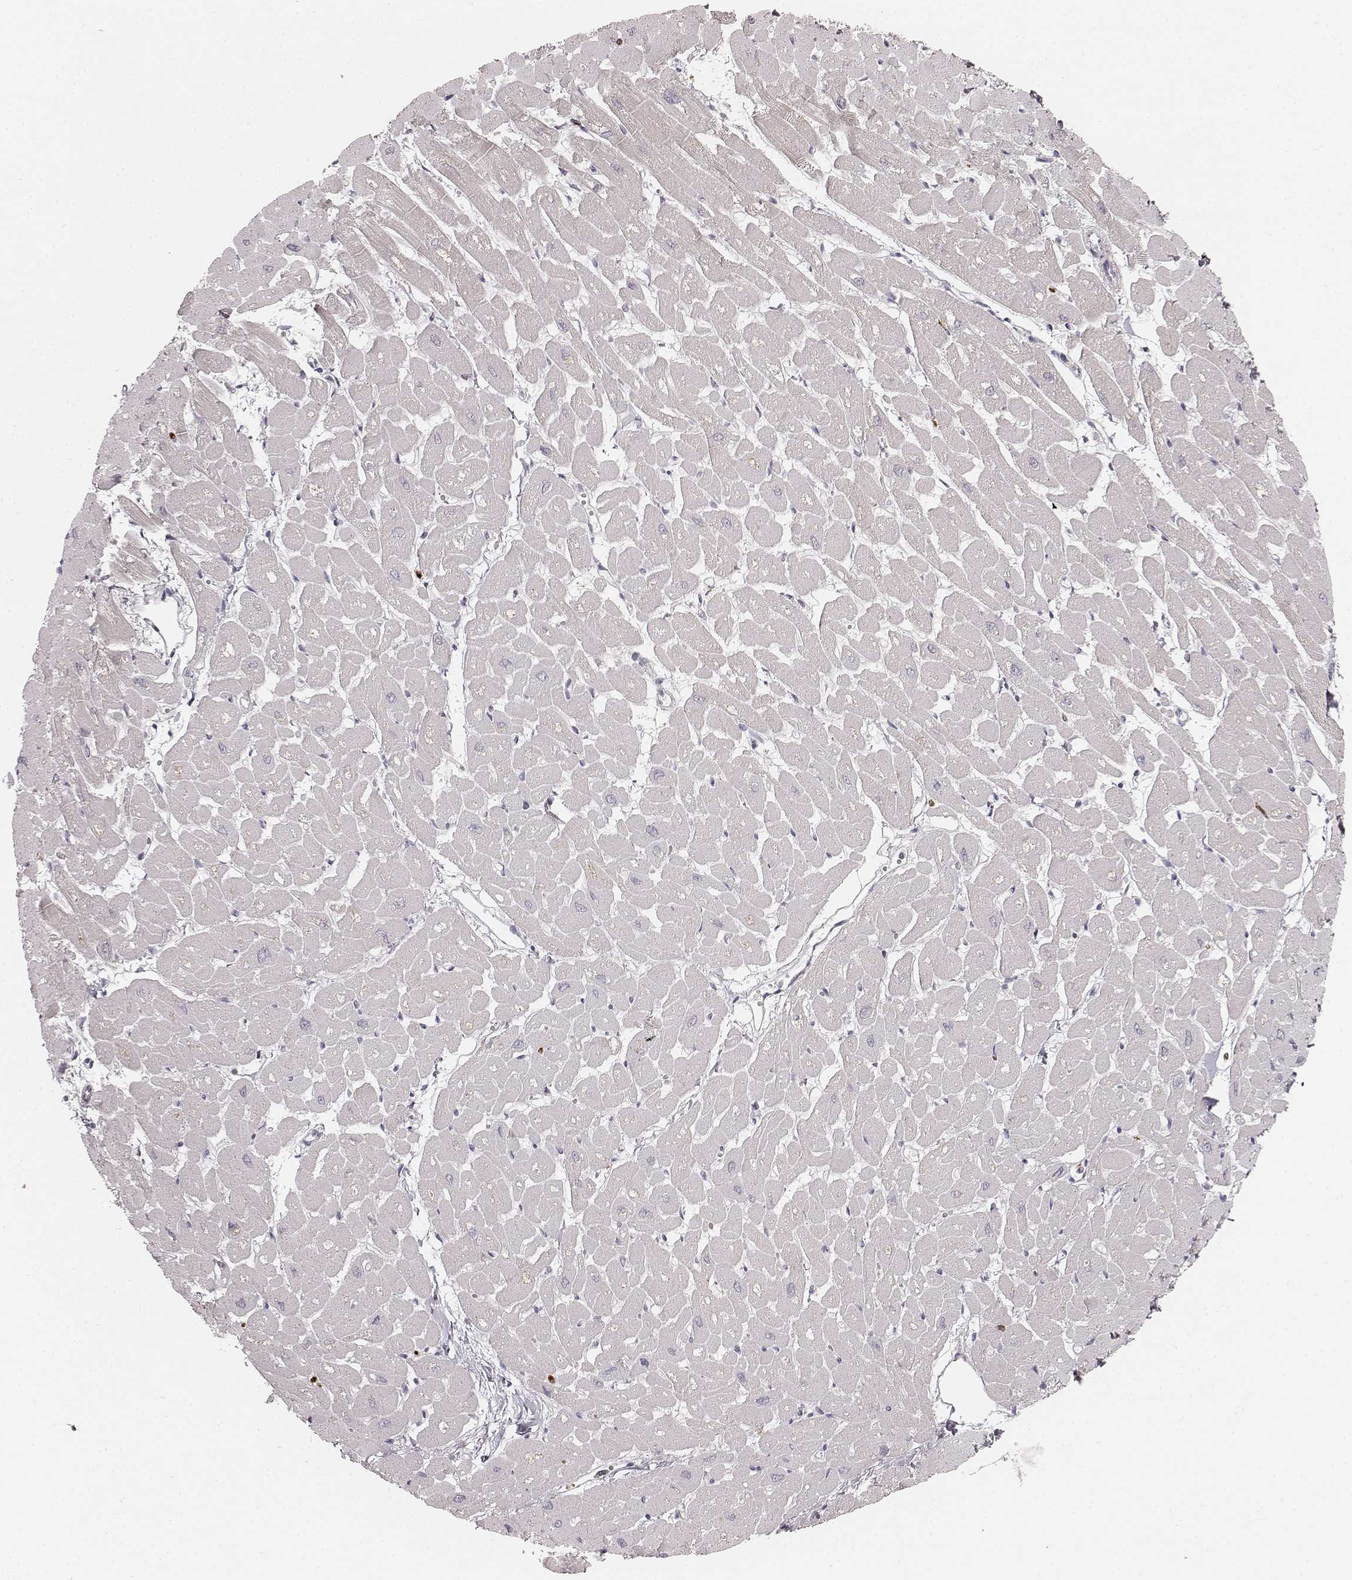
{"staining": {"intensity": "negative", "quantity": "none", "location": "none"}, "tissue": "heart muscle", "cell_type": "Cardiomyocytes", "image_type": "normal", "snomed": [{"axis": "morphology", "description": "Normal tissue, NOS"}, {"axis": "topography", "description": "Heart"}], "caption": "DAB immunohistochemical staining of normal human heart muscle exhibits no significant positivity in cardiomyocytes.", "gene": "ABCA7", "patient": {"sex": "male", "age": 57}}